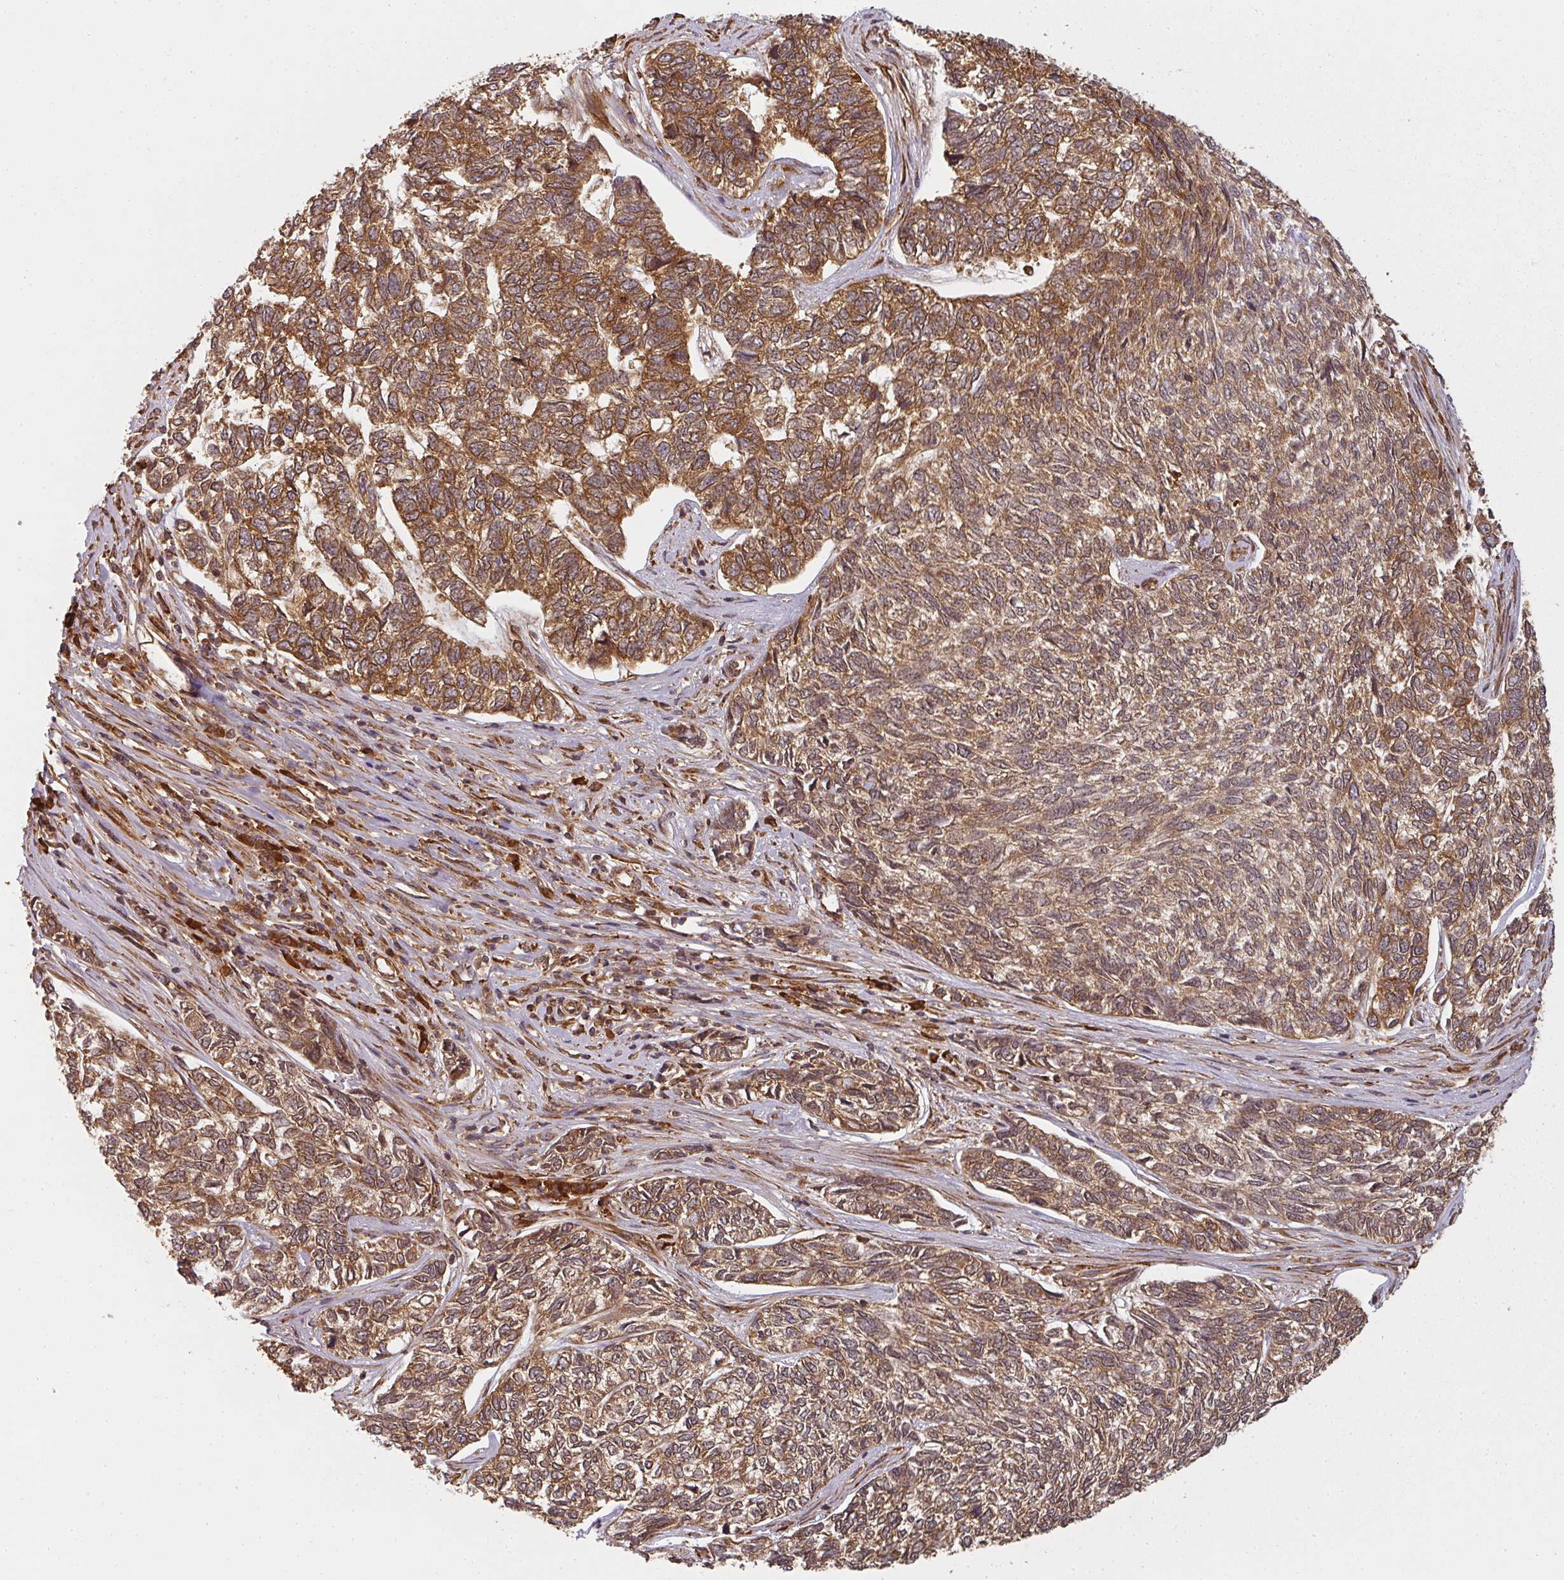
{"staining": {"intensity": "moderate", "quantity": ">75%", "location": "cytoplasmic/membranous"}, "tissue": "skin cancer", "cell_type": "Tumor cells", "image_type": "cancer", "snomed": [{"axis": "morphology", "description": "Basal cell carcinoma"}, {"axis": "topography", "description": "Skin"}], "caption": "There is medium levels of moderate cytoplasmic/membranous staining in tumor cells of basal cell carcinoma (skin), as demonstrated by immunohistochemical staining (brown color).", "gene": "PPP6R3", "patient": {"sex": "female", "age": 65}}